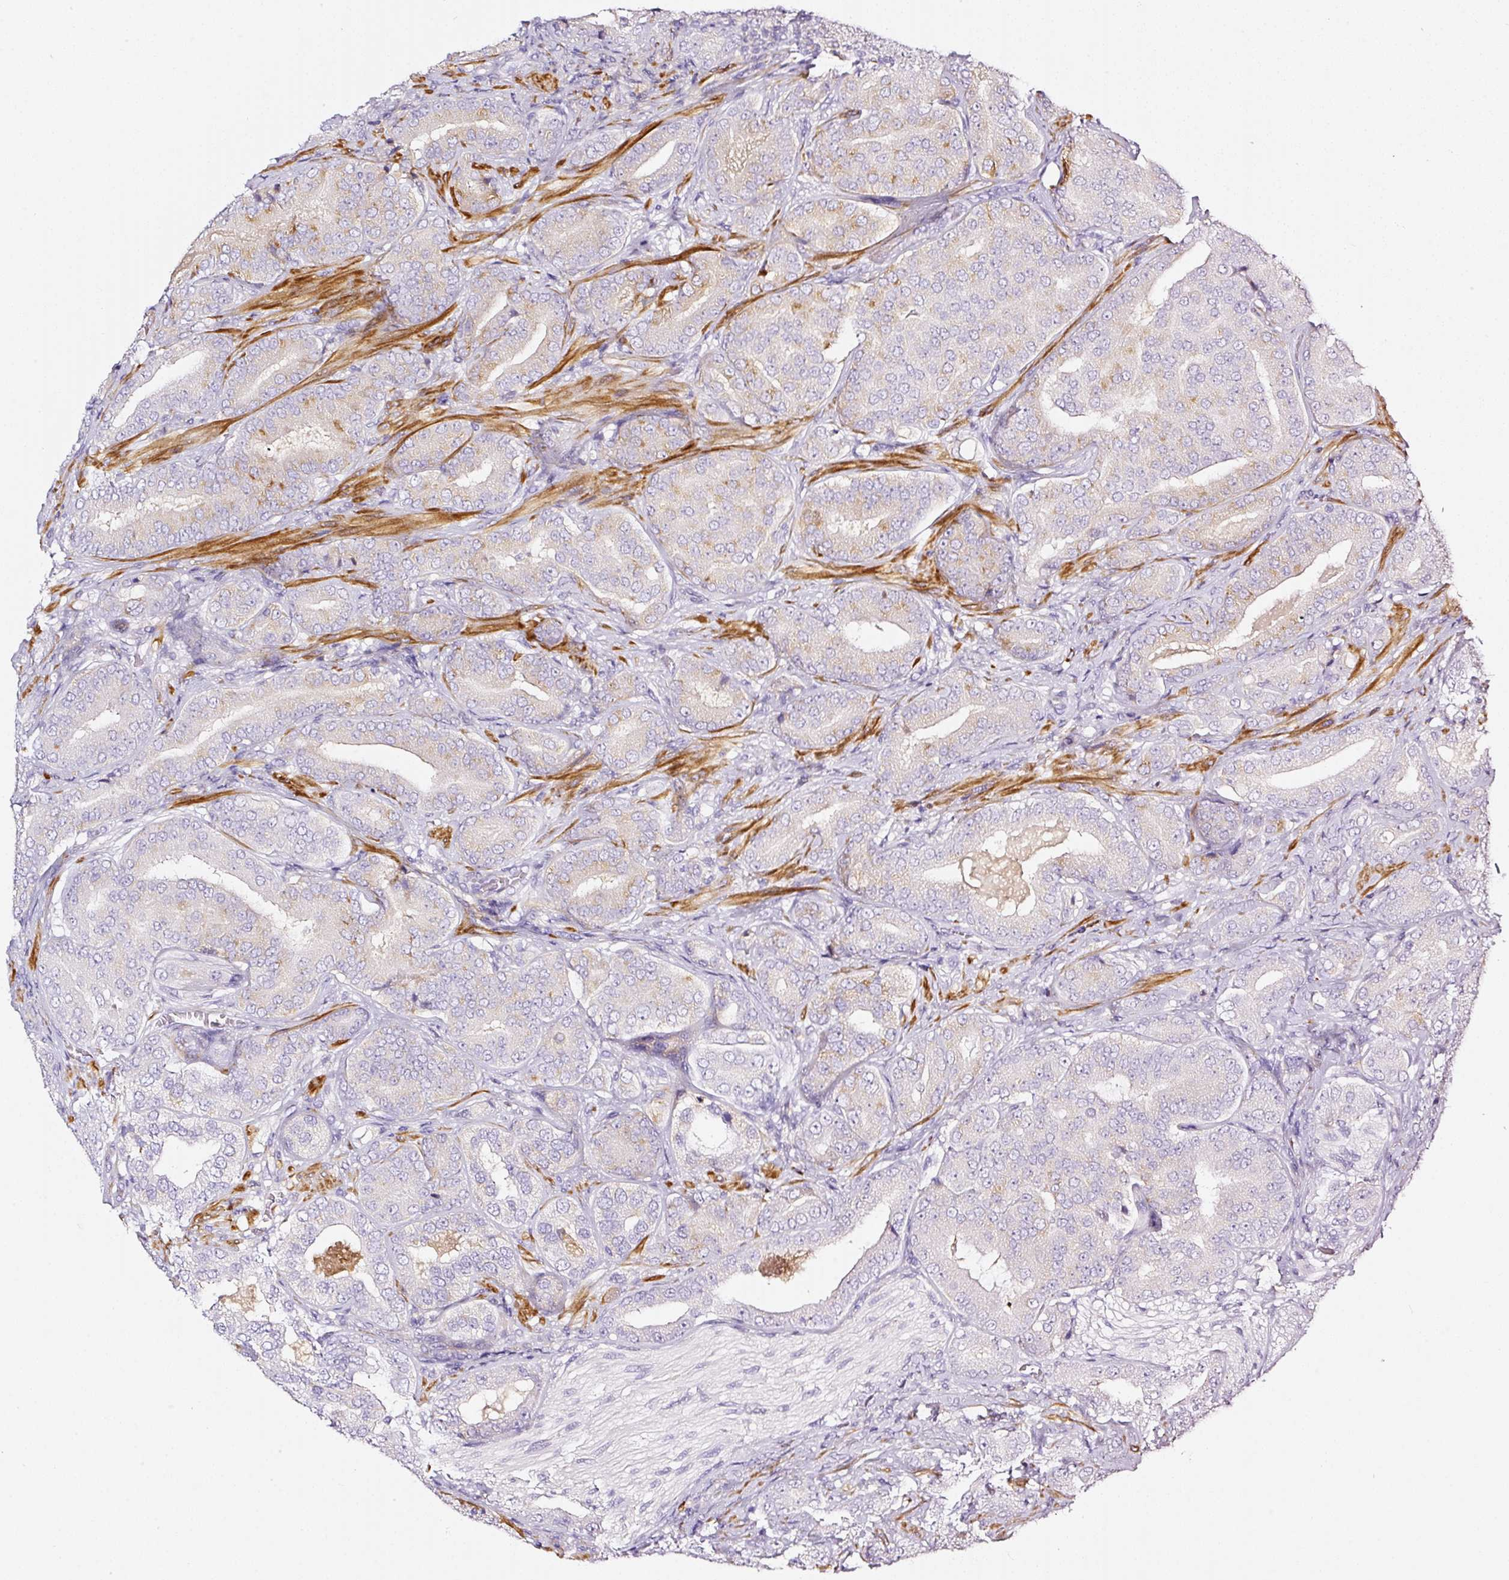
{"staining": {"intensity": "negative", "quantity": "none", "location": "none"}, "tissue": "prostate cancer", "cell_type": "Tumor cells", "image_type": "cancer", "snomed": [{"axis": "morphology", "description": "Adenocarcinoma, High grade"}, {"axis": "topography", "description": "Prostate"}], "caption": "A high-resolution histopathology image shows IHC staining of high-grade adenocarcinoma (prostate), which exhibits no significant positivity in tumor cells.", "gene": "CYB561A3", "patient": {"sex": "male", "age": 63}}